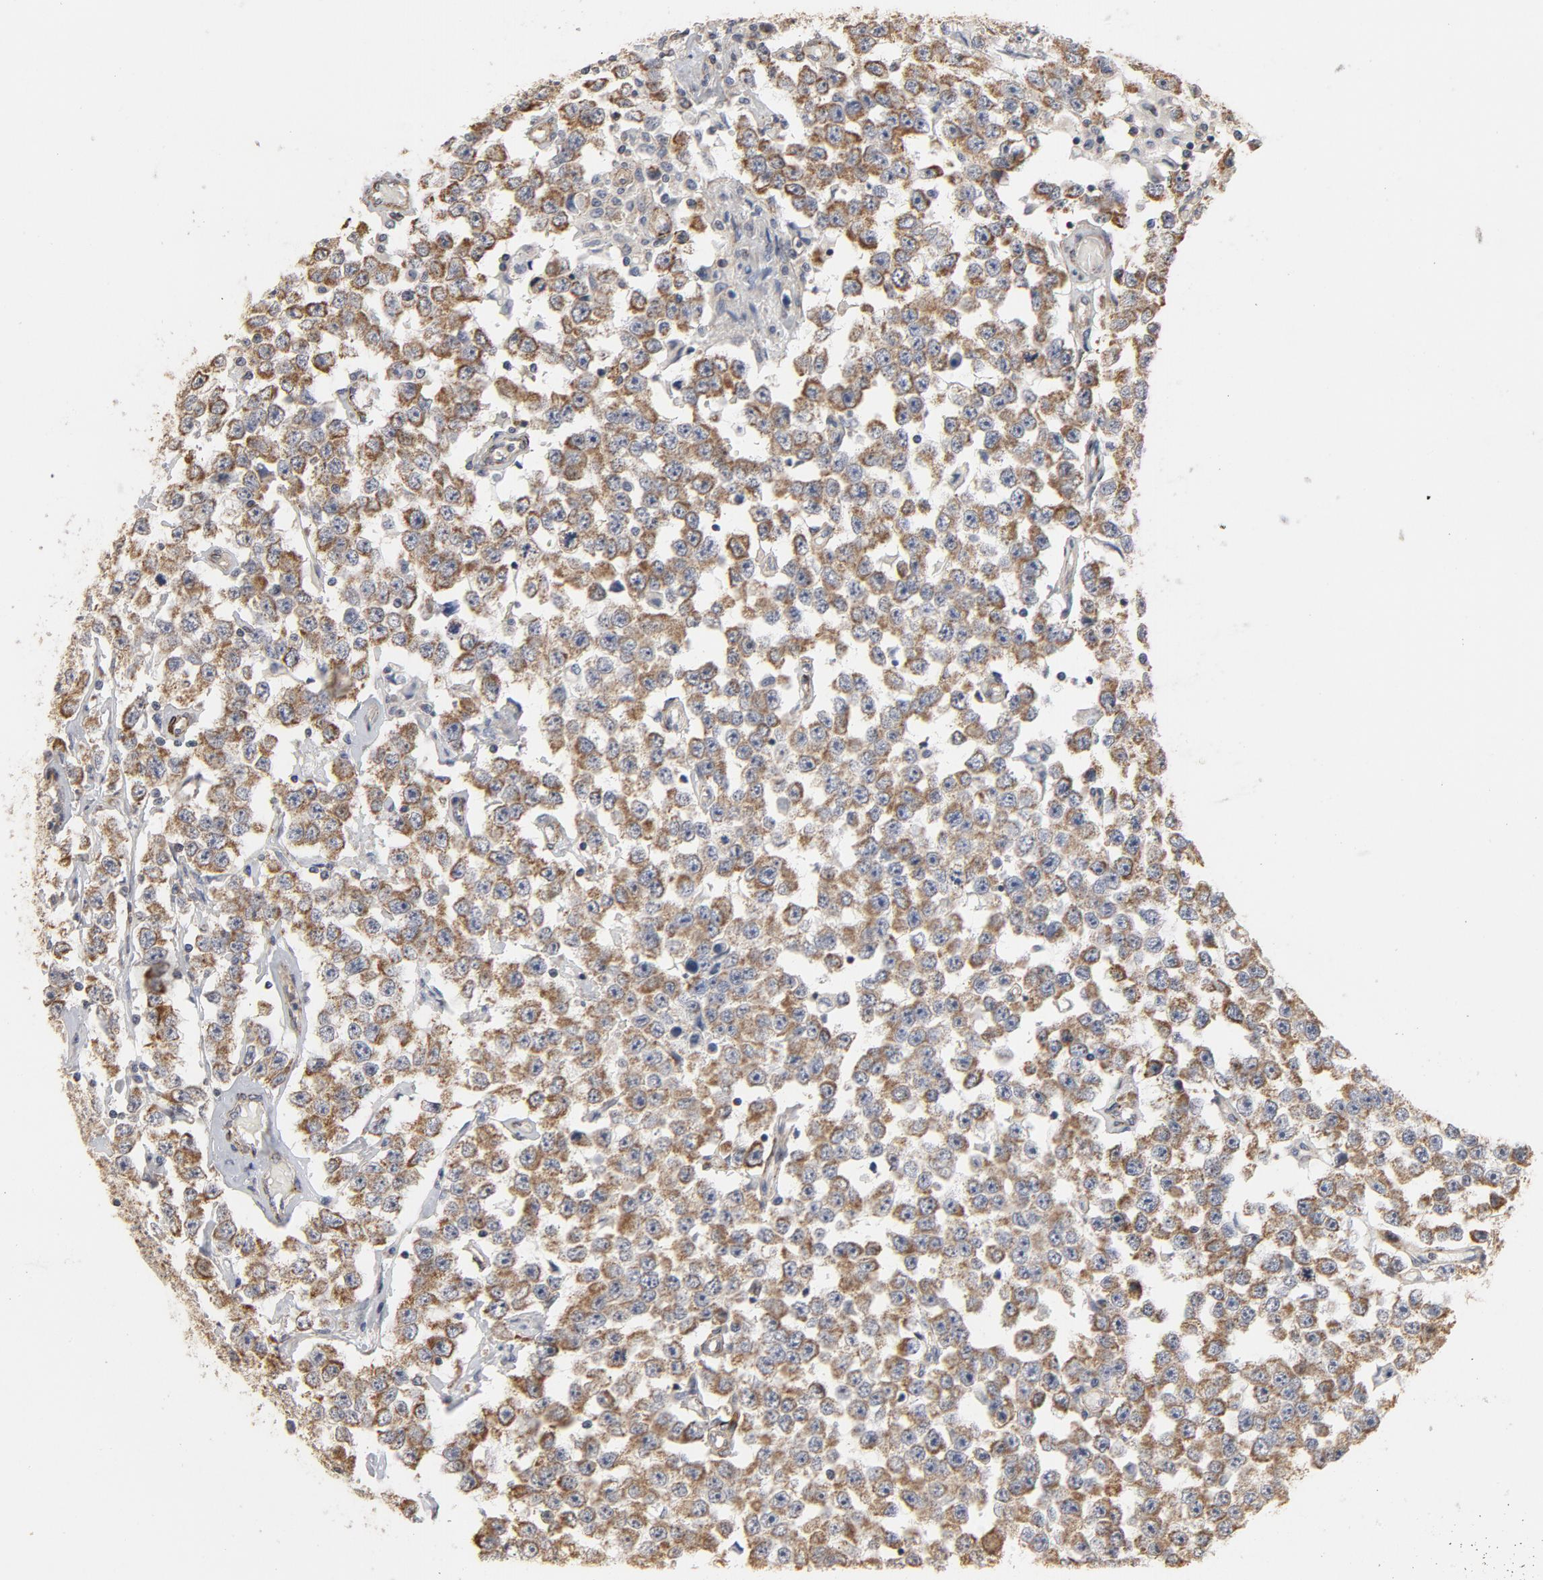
{"staining": {"intensity": "moderate", "quantity": ">75%", "location": "cytoplasmic/membranous"}, "tissue": "testis cancer", "cell_type": "Tumor cells", "image_type": "cancer", "snomed": [{"axis": "morphology", "description": "Seminoma, NOS"}, {"axis": "topography", "description": "Testis"}], "caption": "Testis cancer stained with a protein marker shows moderate staining in tumor cells.", "gene": "GNG2", "patient": {"sex": "male", "age": 52}}